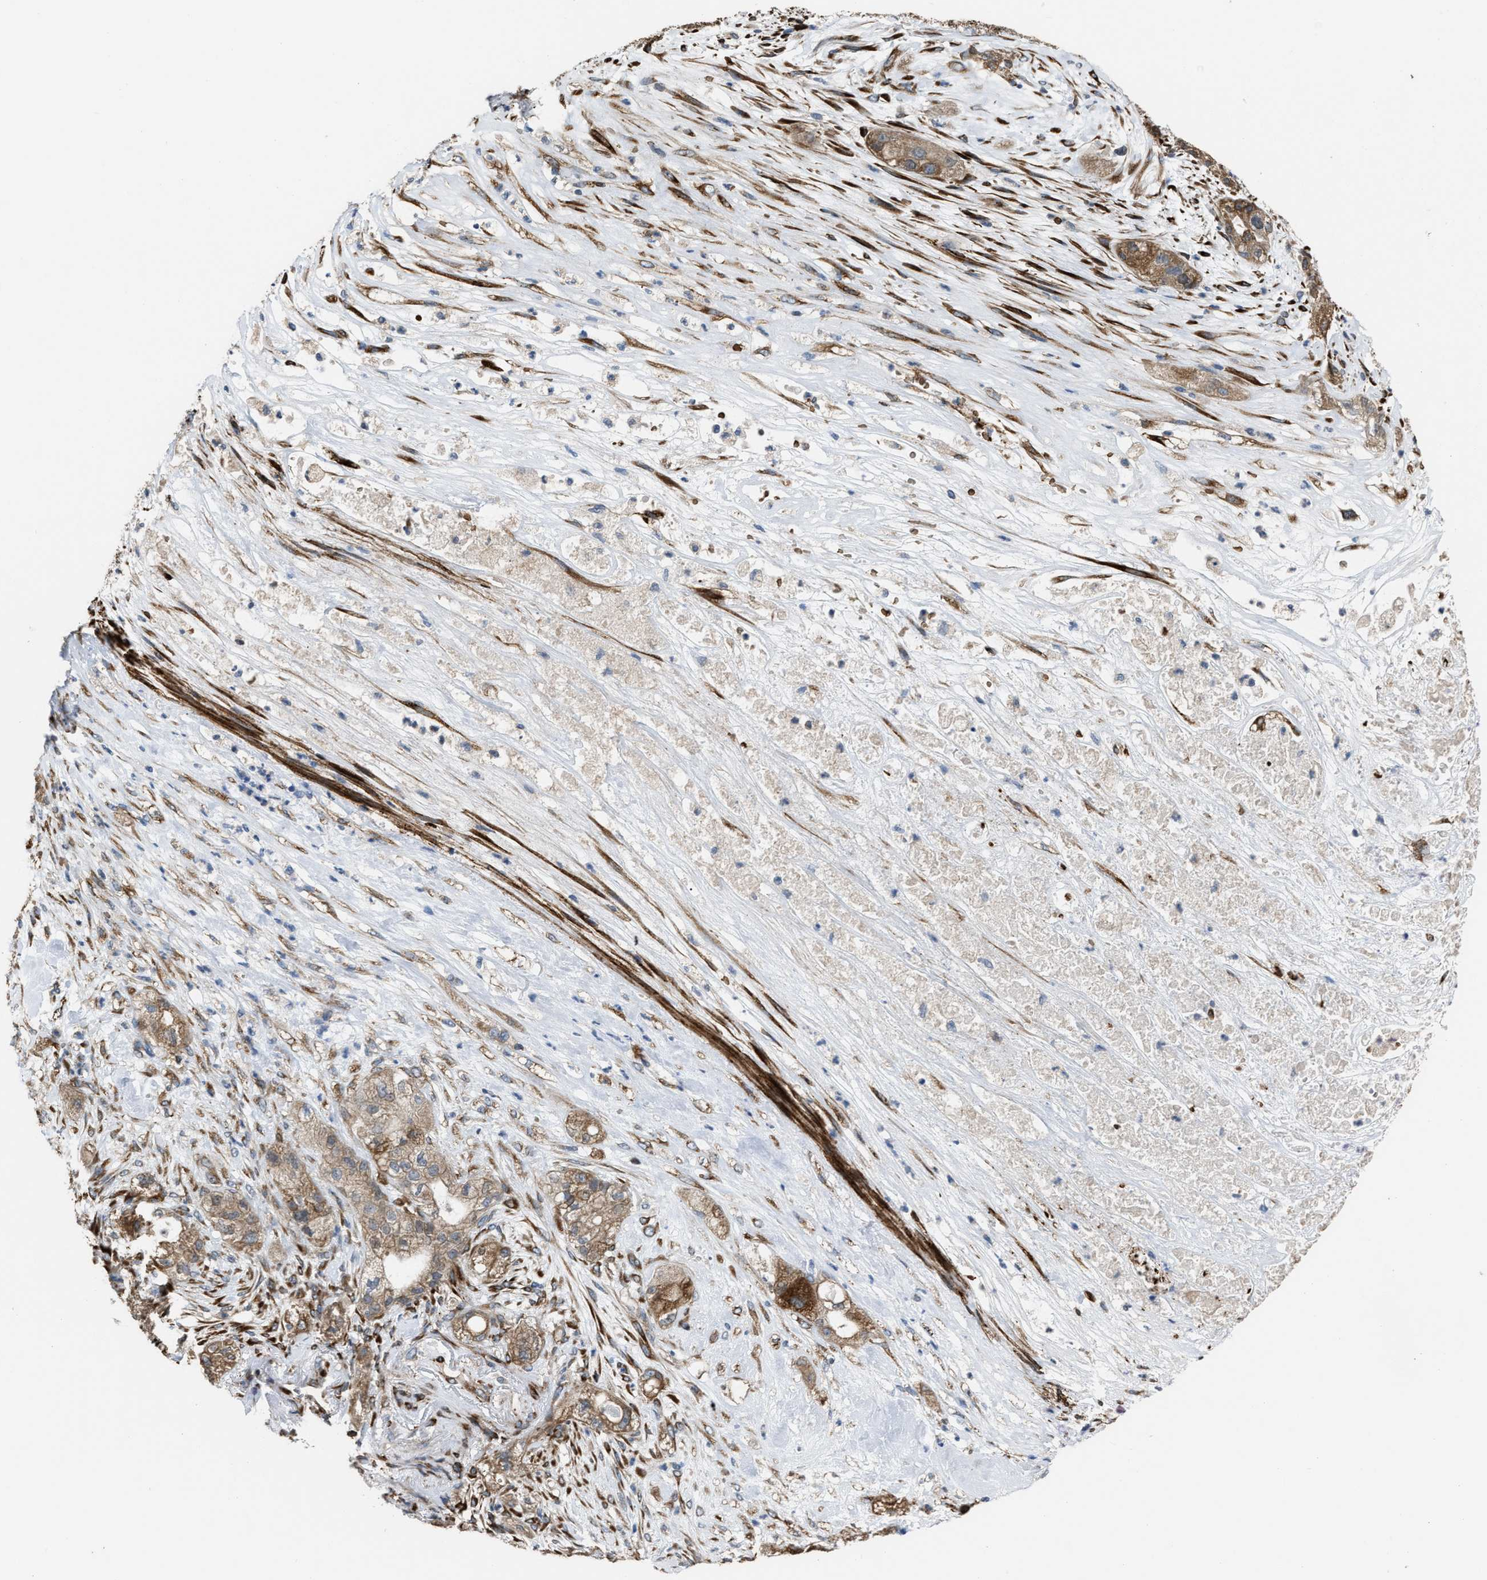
{"staining": {"intensity": "weak", "quantity": ">75%", "location": "cytoplasmic/membranous"}, "tissue": "pancreatic cancer", "cell_type": "Tumor cells", "image_type": "cancer", "snomed": [{"axis": "morphology", "description": "Adenocarcinoma, NOS"}, {"axis": "topography", "description": "Pancreas"}], "caption": "Immunohistochemical staining of pancreatic cancer (adenocarcinoma) demonstrates weak cytoplasmic/membranous protein expression in approximately >75% of tumor cells. (IHC, brightfield microscopy, high magnification).", "gene": "SELENOM", "patient": {"sex": "female", "age": 78}}